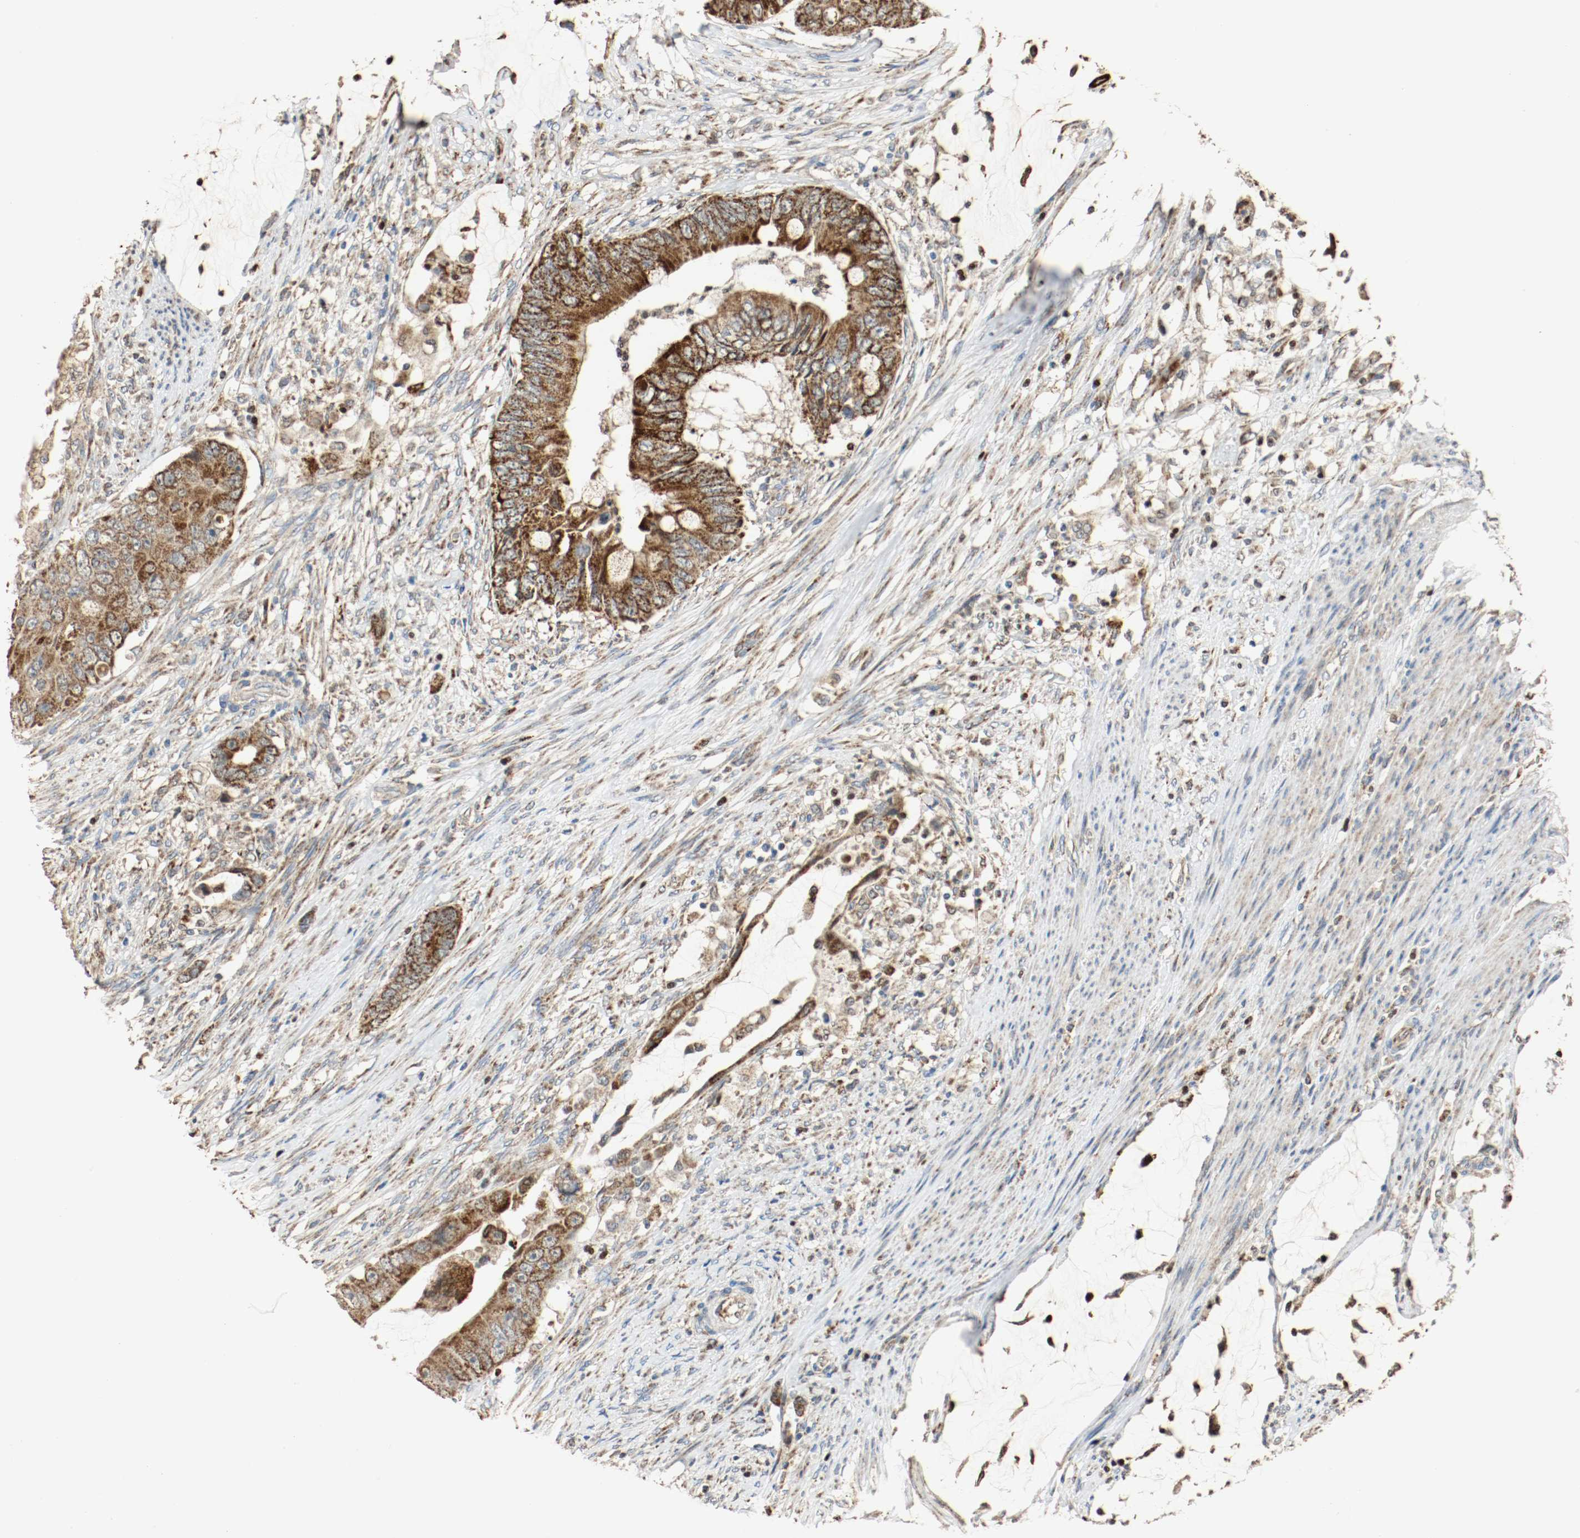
{"staining": {"intensity": "strong", "quantity": ">75%", "location": "cytoplasmic/membranous"}, "tissue": "colorectal cancer", "cell_type": "Tumor cells", "image_type": "cancer", "snomed": [{"axis": "morphology", "description": "Adenocarcinoma, NOS"}, {"axis": "topography", "description": "Rectum"}], "caption": "Immunohistochemistry of colorectal adenocarcinoma reveals high levels of strong cytoplasmic/membranous positivity in approximately >75% of tumor cells.", "gene": "ALDH4A1", "patient": {"sex": "female", "age": 77}}